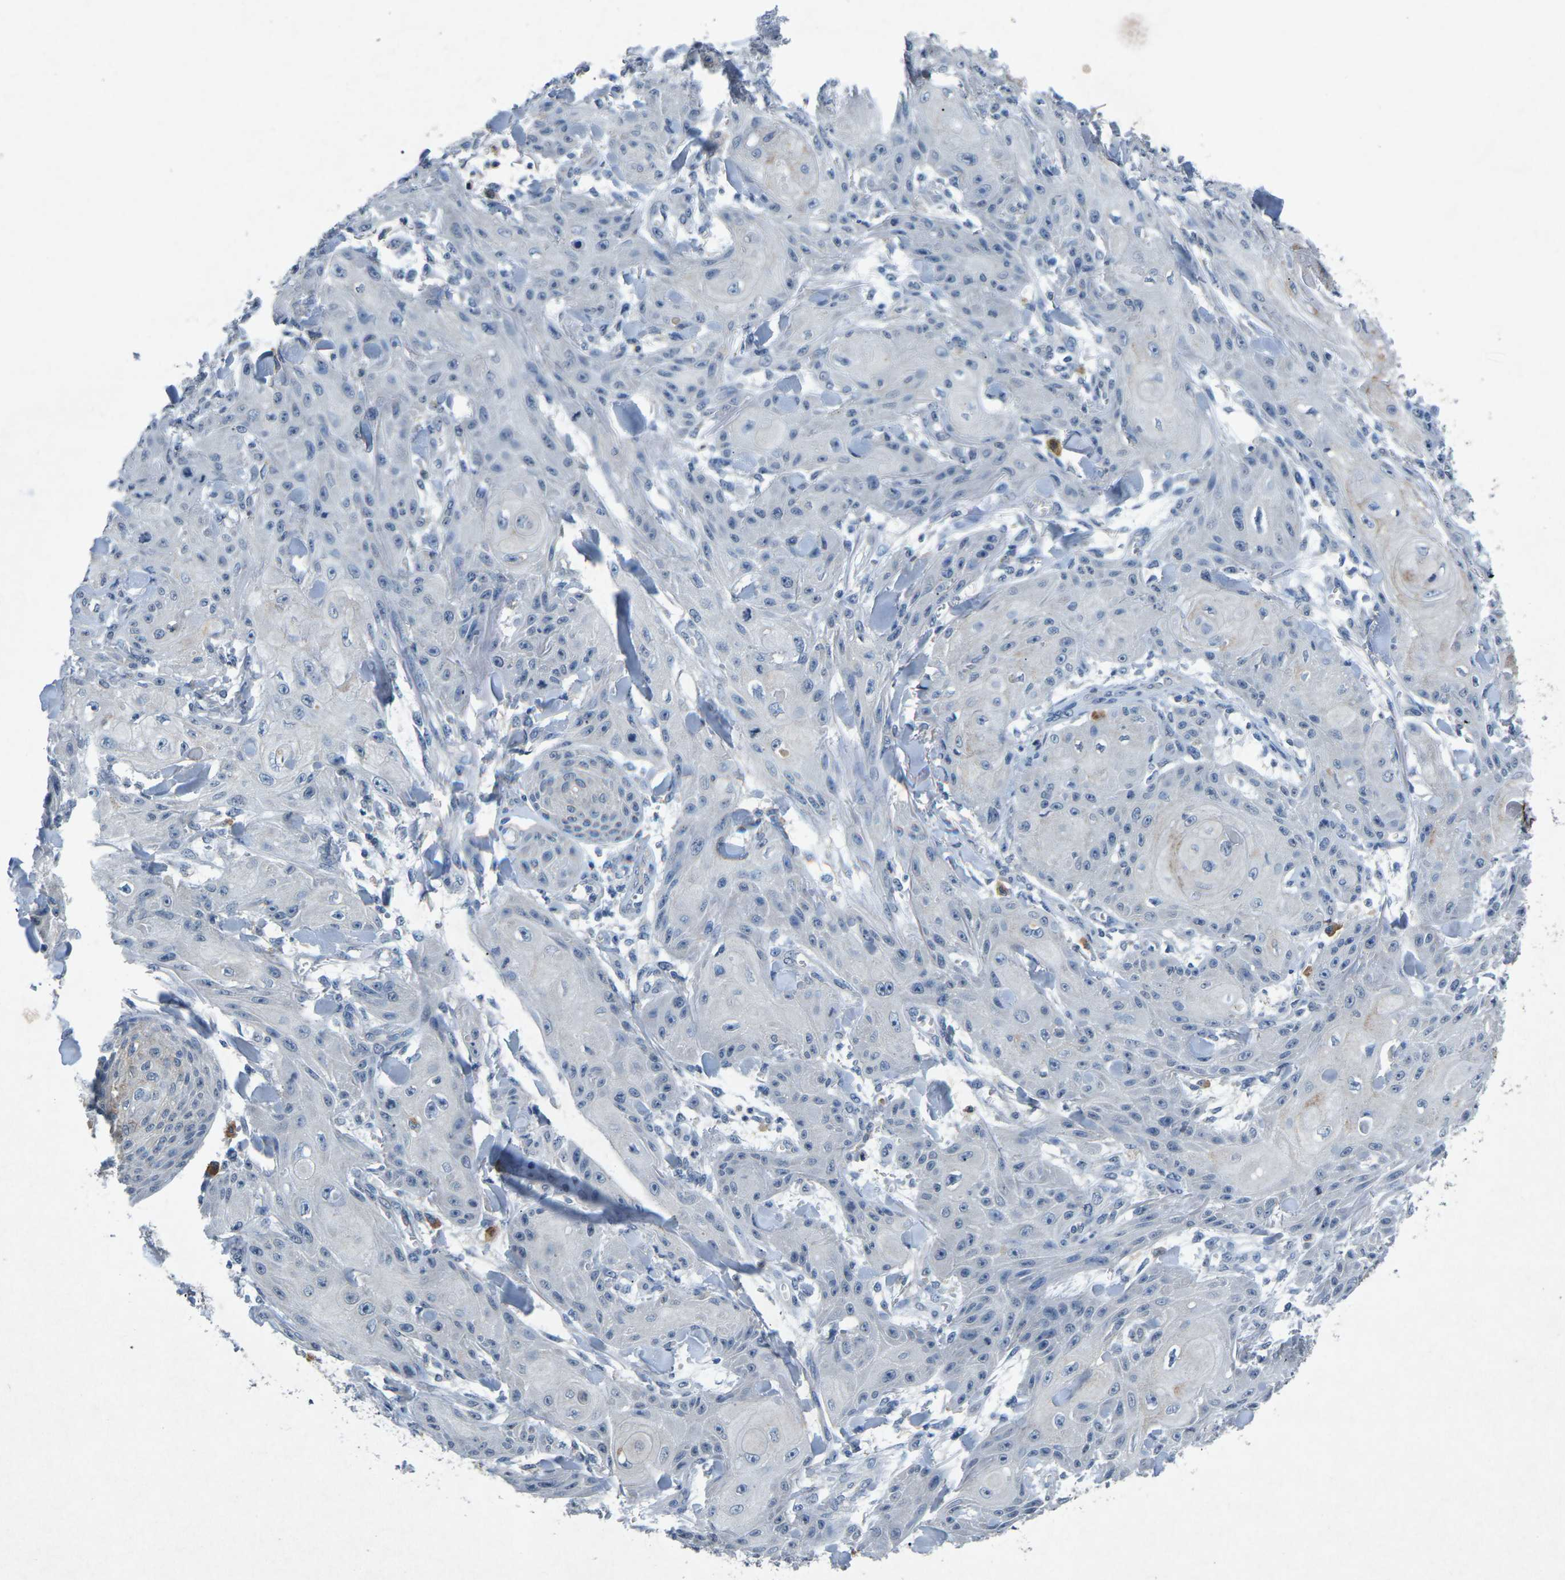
{"staining": {"intensity": "weak", "quantity": "<25%", "location": "cytoplasmic/membranous"}, "tissue": "skin cancer", "cell_type": "Tumor cells", "image_type": "cancer", "snomed": [{"axis": "morphology", "description": "Squamous cell carcinoma, NOS"}, {"axis": "topography", "description": "Skin"}], "caption": "High power microscopy micrograph of an immunohistochemistry (IHC) histopathology image of skin squamous cell carcinoma, revealing no significant positivity in tumor cells.", "gene": "PLG", "patient": {"sex": "male", "age": 74}}